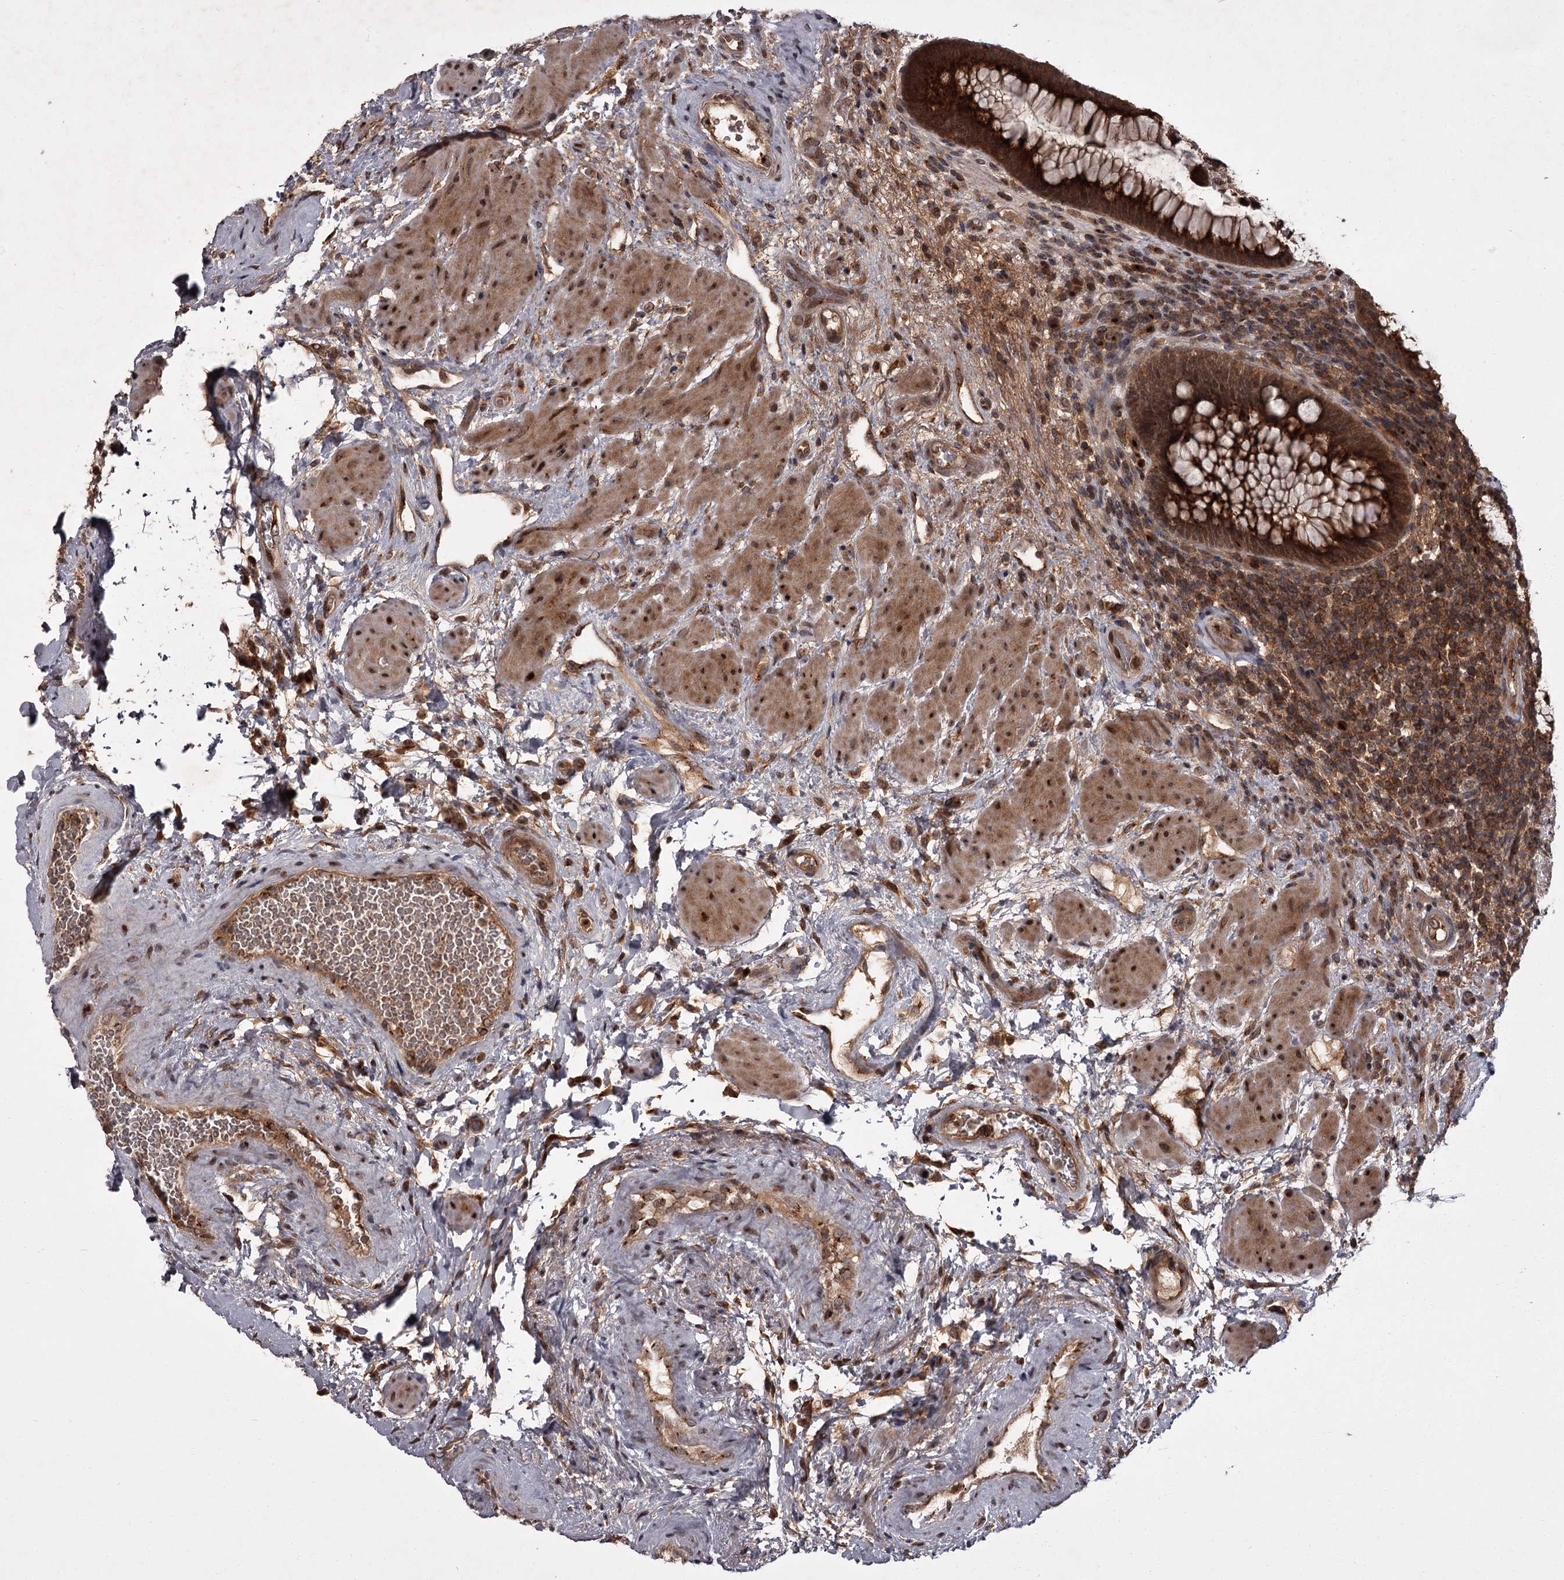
{"staining": {"intensity": "strong", "quantity": ">75%", "location": "cytoplasmic/membranous"}, "tissue": "rectum", "cell_type": "Glandular cells", "image_type": "normal", "snomed": [{"axis": "morphology", "description": "Normal tissue, NOS"}, {"axis": "topography", "description": "Rectum"}], "caption": "Protein staining of unremarkable rectum shows strong cytoplasmic/membranous staining in about >75% of glandular cells. (Stains: DAB in brown, nuclei in blue, Microscopy: brightfield microscopy at high magnification).", "gene": "TBC1D23", "patient": {"sex": "male", "age": 51}}